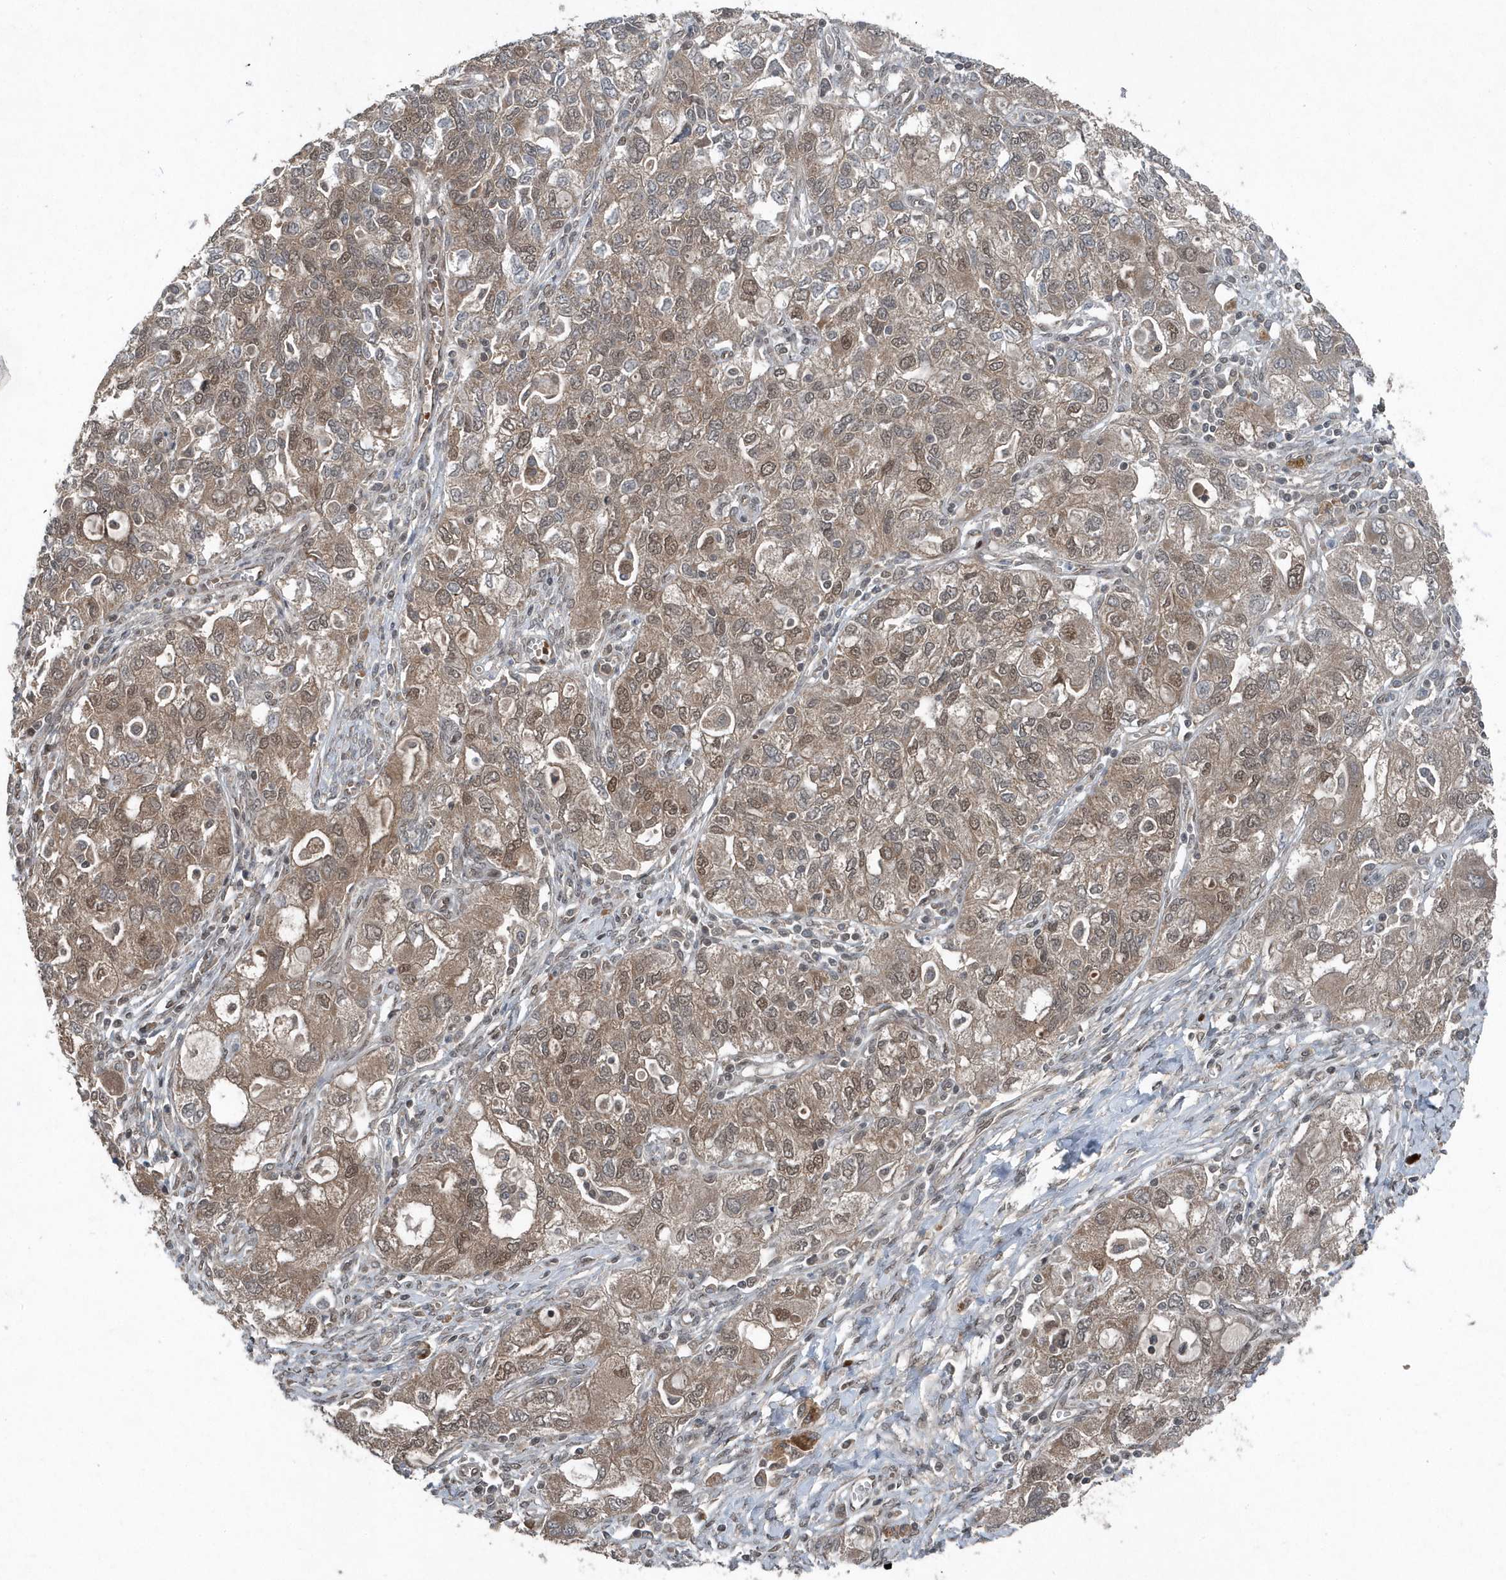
{"staining": {"intensity": "moderate", "quantity": ">75%", "location": "cytoplasmic/membranous,nuclear"}, "tissue": "ovarian cancer", "cell_type": "Tumor cells", "image_type": "cancer", "snomed": [{"axis": "morphology", "description": "Carcinoma, NOS"}, {"axis": "morphology", "description": "Cystadenocarcinoma, serous, NOS"}, {"axis": "topography", "description": "Ovary"}], "caption": "Protein staining exhibits moderate cytoplasmic/membranous and nuclear positivity in about >75% of tumor cells in ovarian carcinoma.", "gene": "QTRT2", "patient": {"sex": "female", "age": 69}}